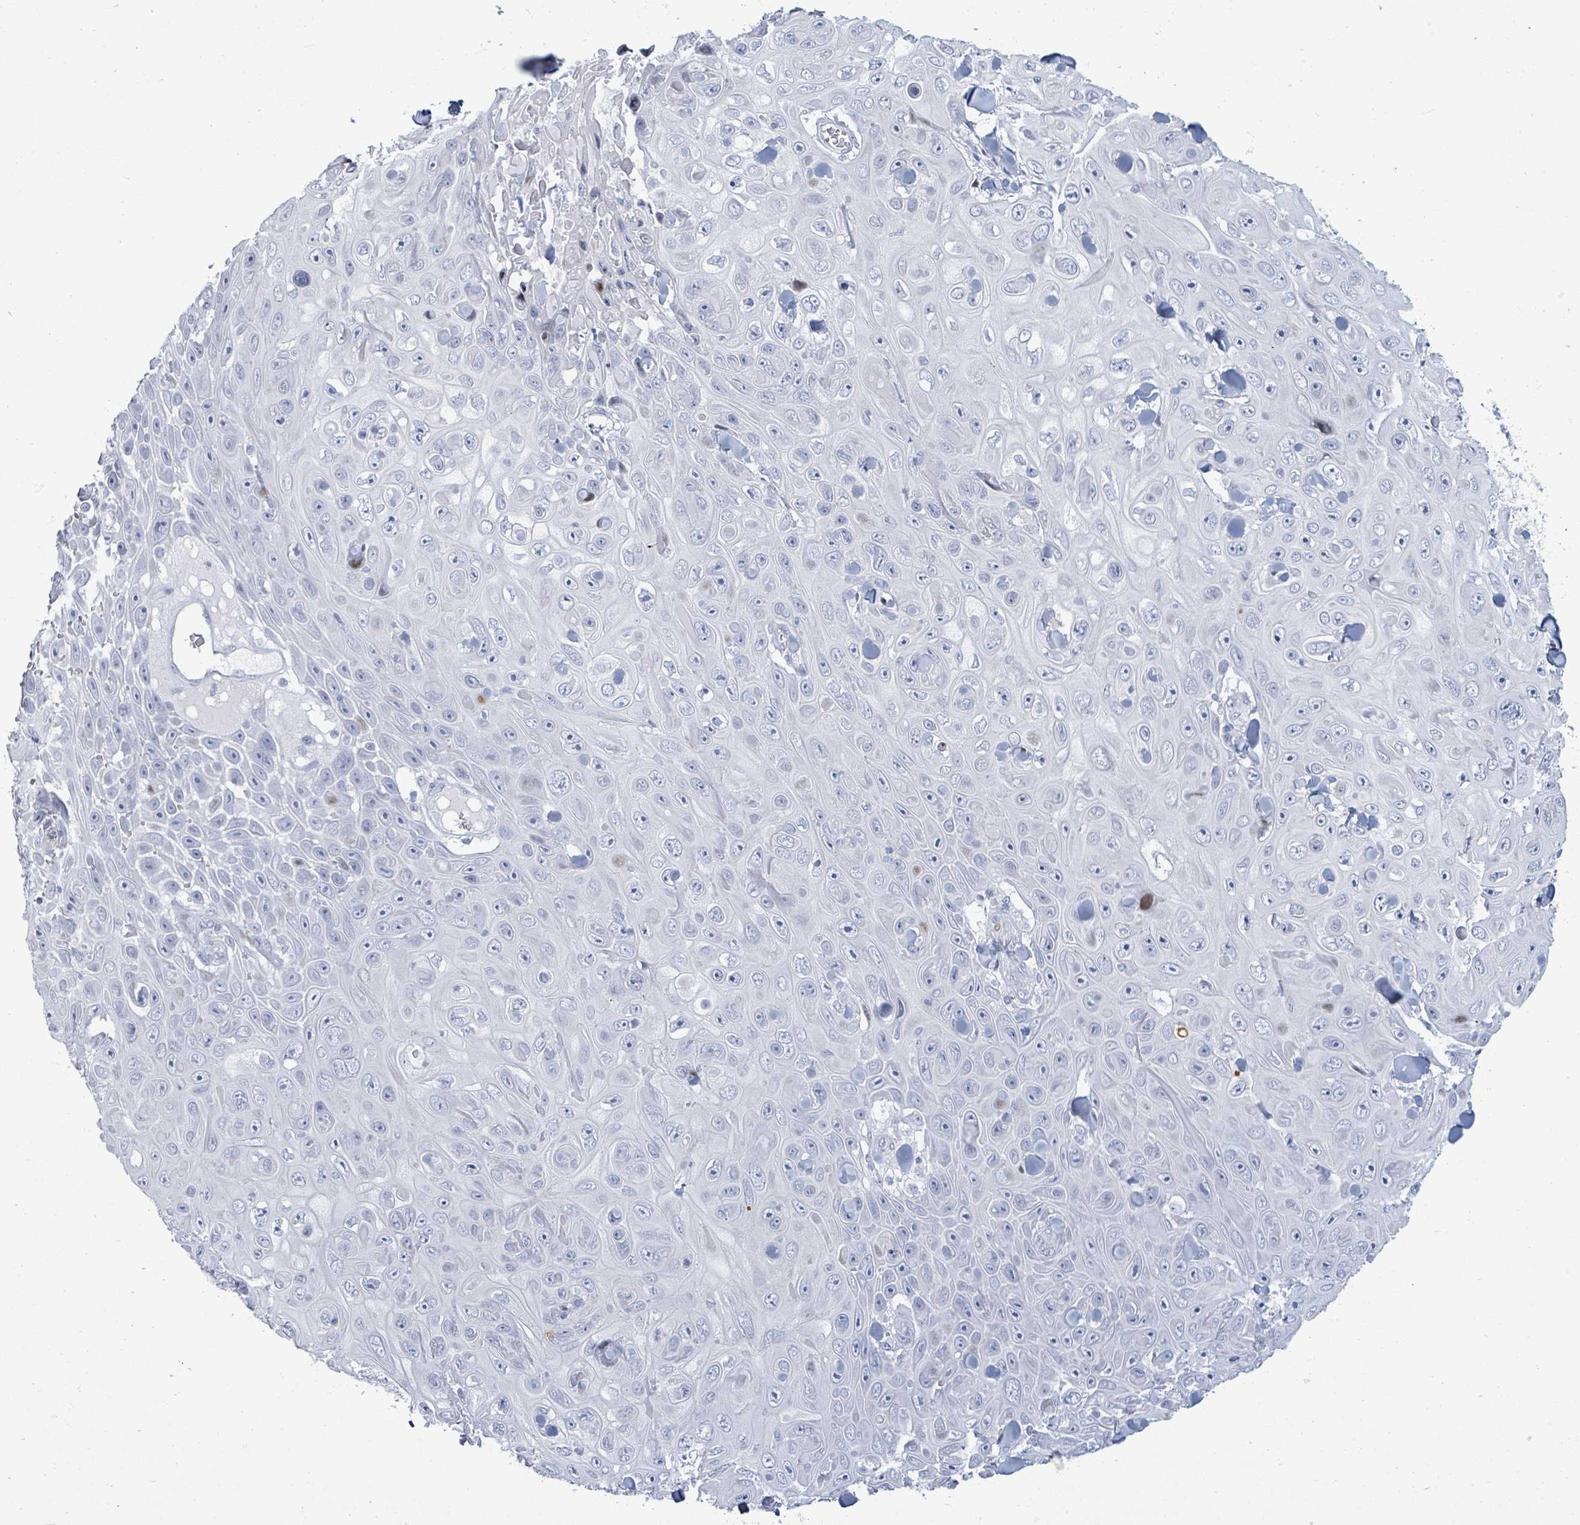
{"staining": {"intensity": "negative", "quantity": "none", "location": "none"}, "tissue": "skin cancer", "cell_type": "Tumor cells", "image_type": "cancer", "snomed": [{"axis": "morphology", "description": "Squamous cell carcinoma, NOS"}, {"axis": "topography", "description": "Skin"}], "caption": "A histopathology image of squamous cell carcinoma (skin) stained for a protein shows no brown staining in tumor cells.", "gene": "MALL", "patient": {"sex": "male", "age": 82}}